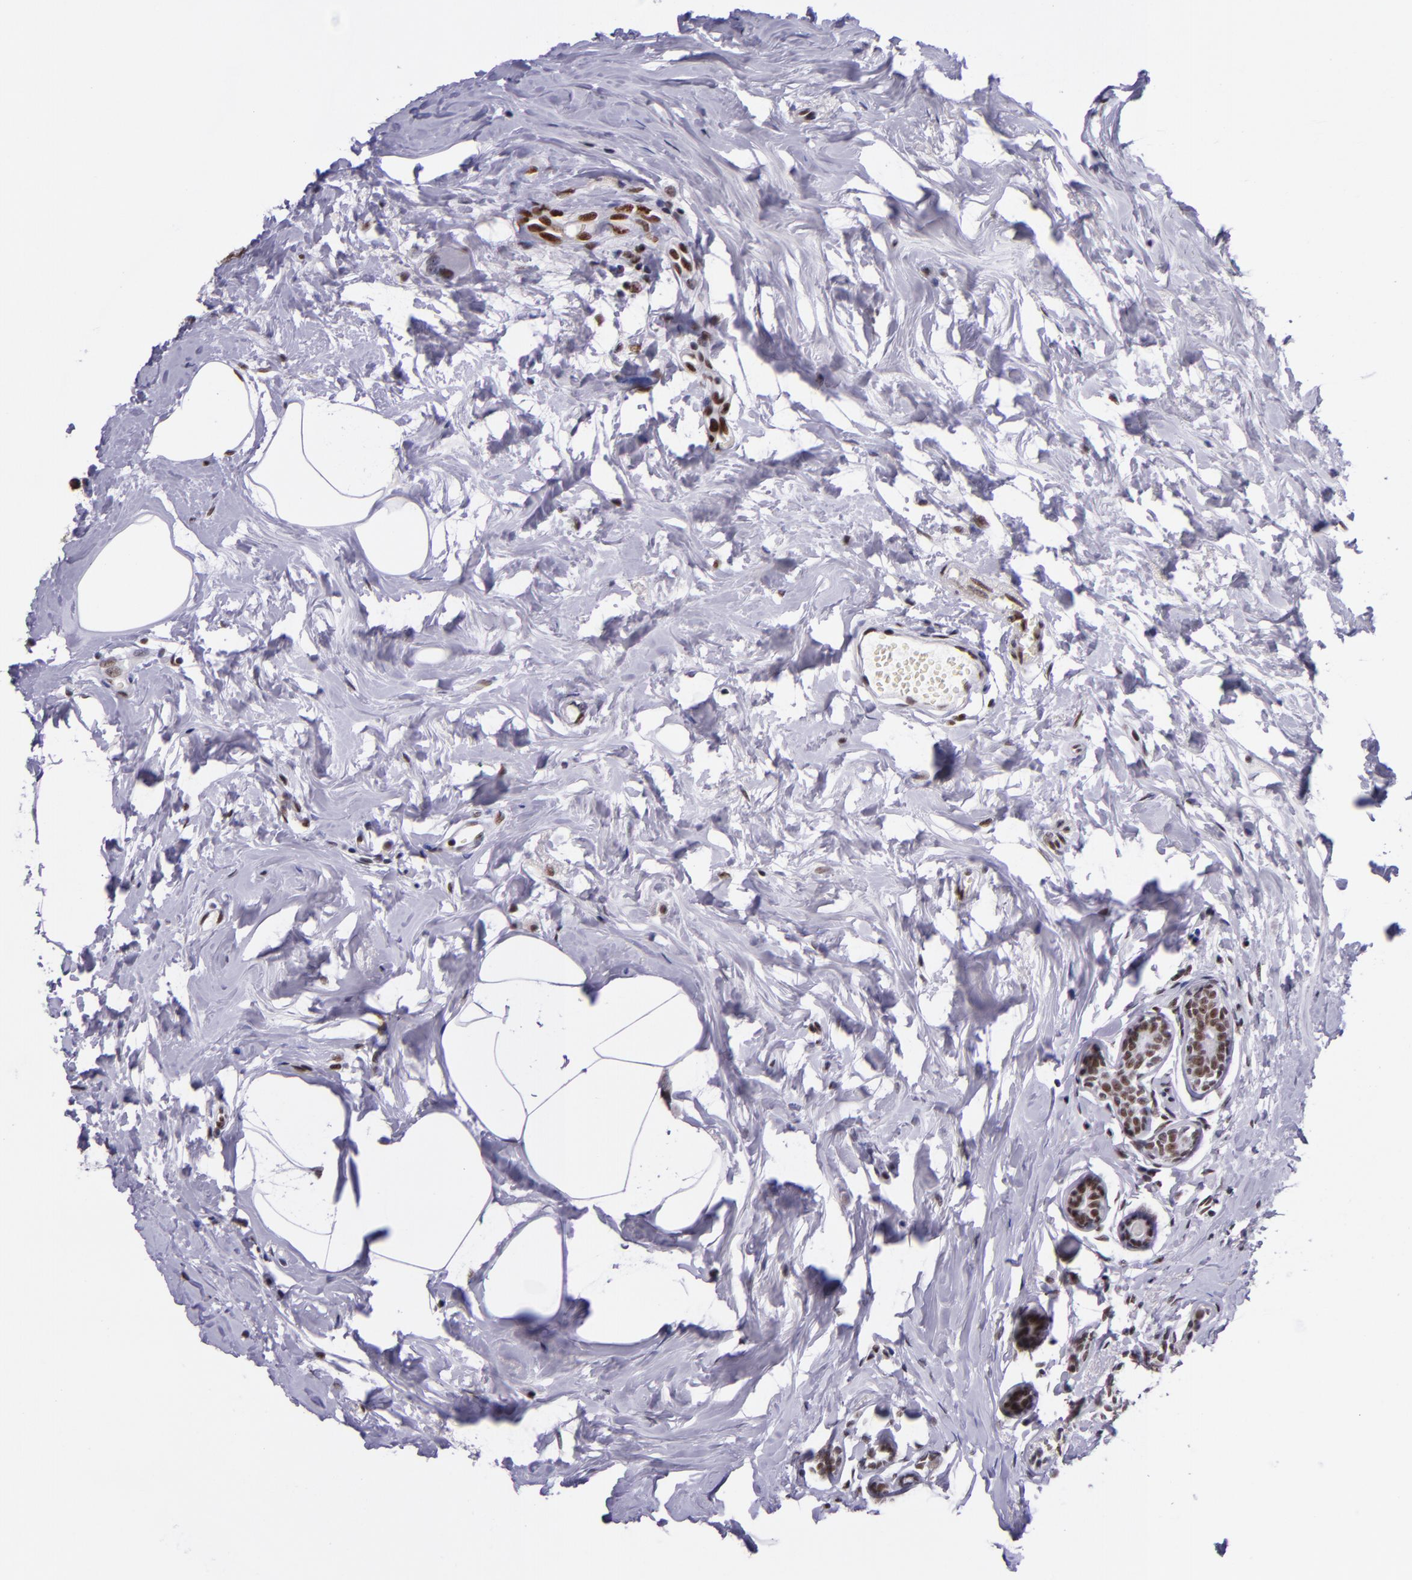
{"staining": {"intensity": "strong", "quantity": ">75%", "location": "nuclear"}, "tissue": "breast cancer", "cell_type": "Tumor cells", "image_type": "cancer", "snomed": [{"axis": "morphology", "description": "Normal tissue, NOS"}, {"axis": "morphology", "description": "Duct carcinoma"}, {"axis": "topography", "description": "Breast"}], "caption": "Human breast cancer stained for a protein (brown) shows strong nuclear positive expression in about >75% of tumor cells.", "gene": "GPKOW", "patient": {"sex": "female", "age": 50}}